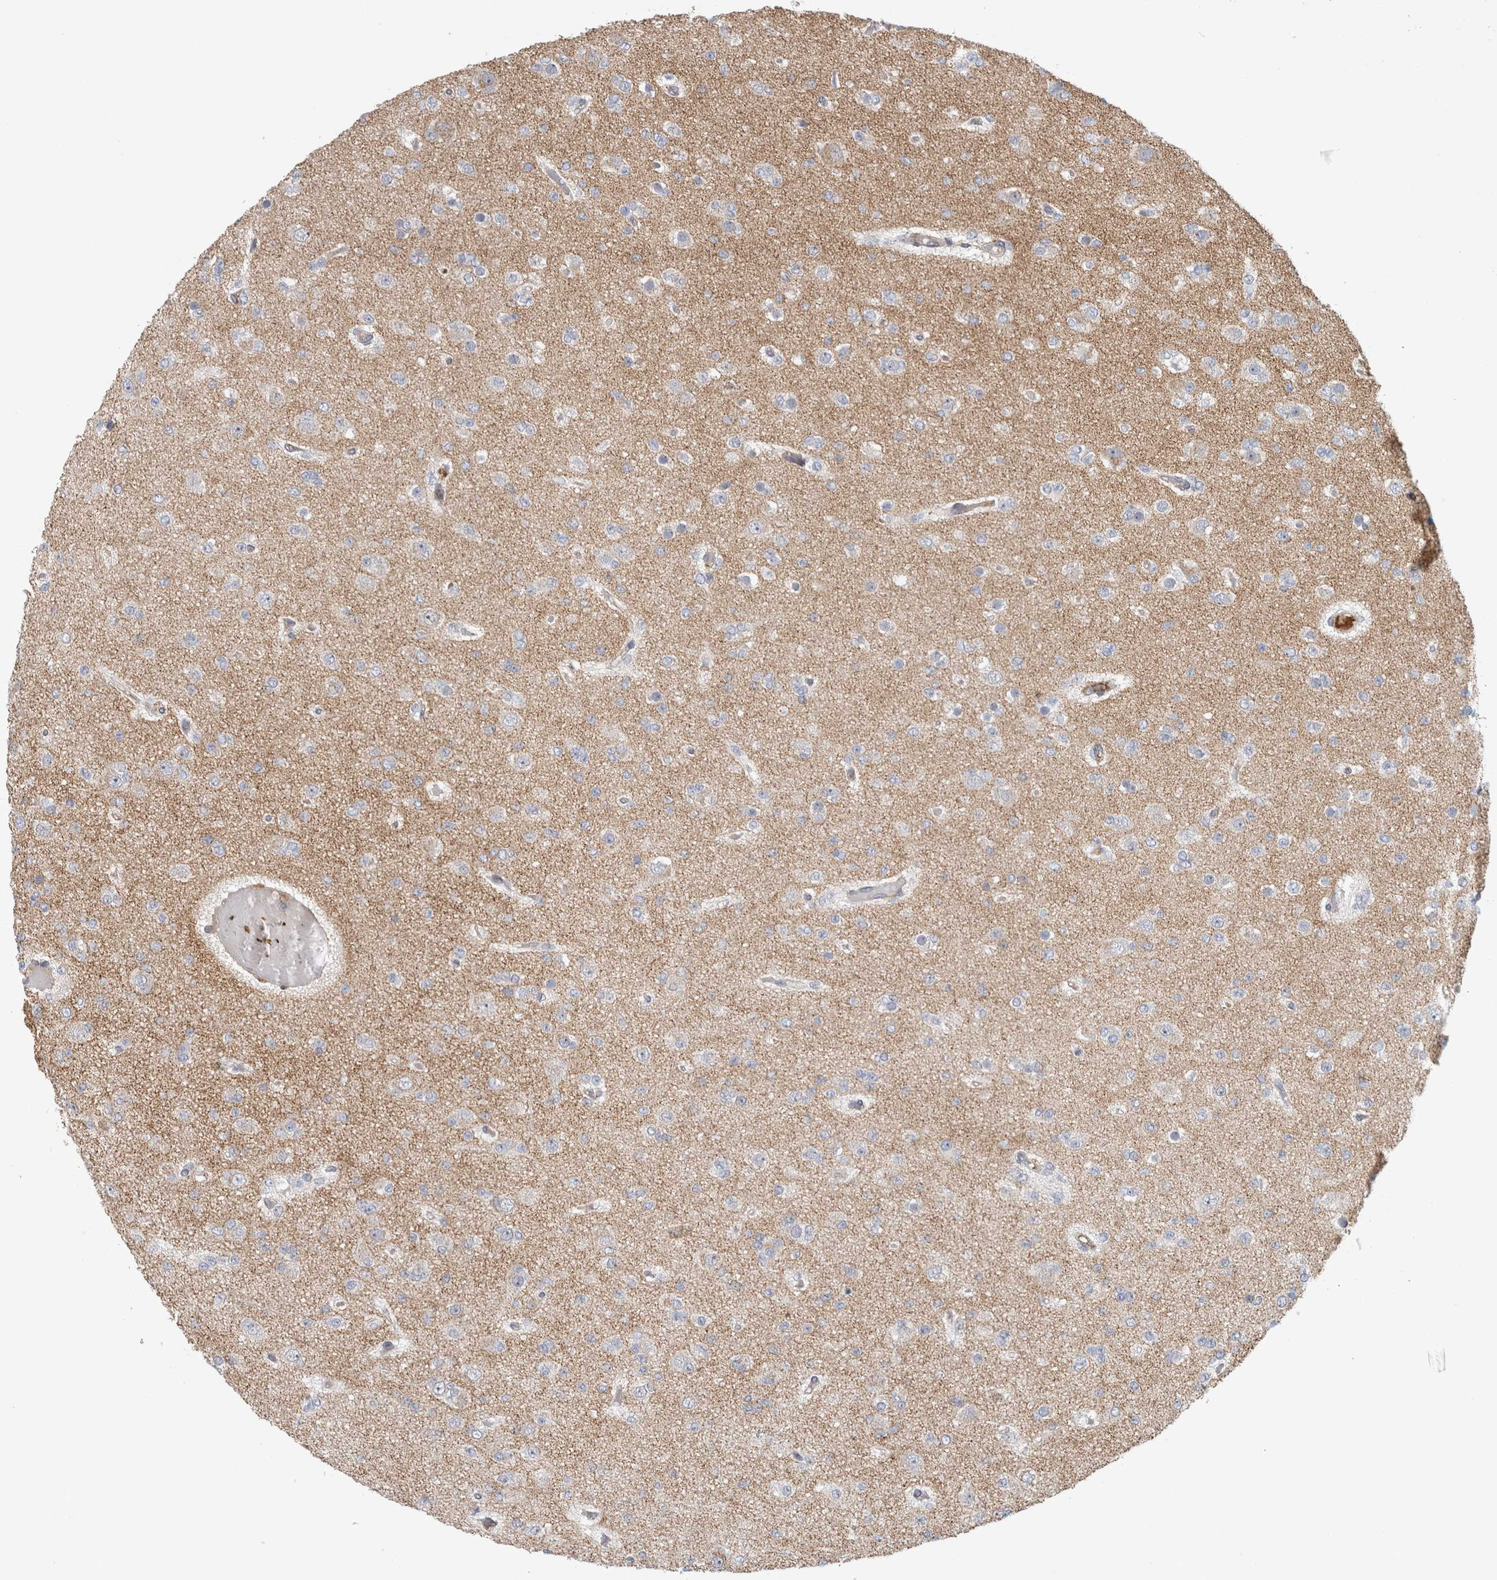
{"staining": {"intensity": "weak", "quantity": "<25%", "location": "cytoplasmic/membranous"}, "tissue": "glioma", "cell_type": "Tumor cells", "image_type": "cancer", "snomed": [{"axis": "morphology", "description": "Glioma, malignant, Low grade"}, {"axis": "topography", "description": "Brain"}], "caption": "A high-resolution micrograph shows immunohistochemistry (IHC) staining of low-grade glioma (malignant), which exhibits no significant positivity in tumor cells.", "gene": "RBM48", "patient": {"sex": "female", "age": 22}}